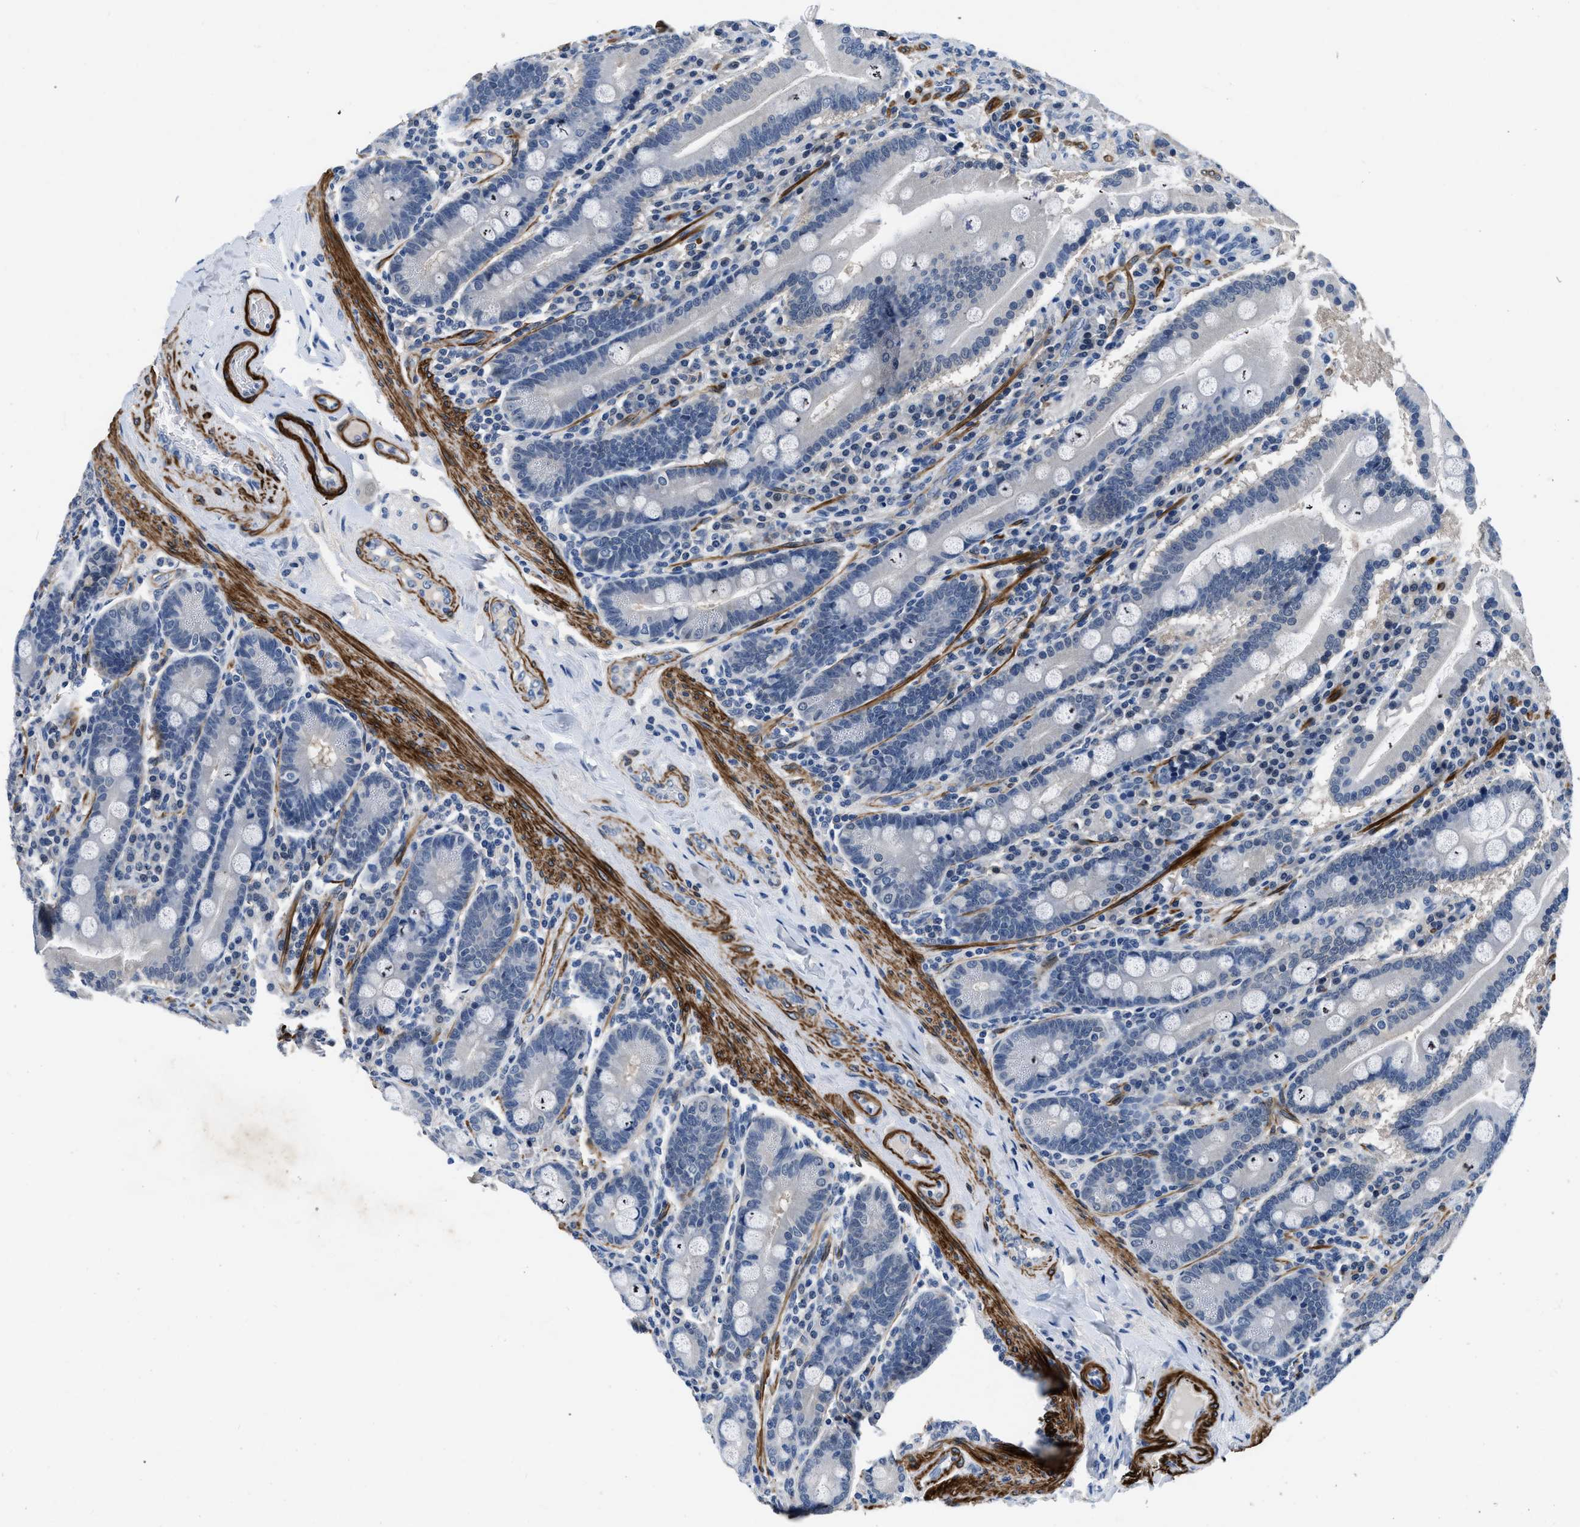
{"staining": {"intensity": "negative", "quantity": "none", "location": "none"}, "tissue": "duodenum", "cell_type": "Glandular cells", "image_type": "normal", "snomed": [{"axis": "morphology", "description": "Normal tissue, NOS"}, {"axis": "topography", "description": "Duodenum"}], "caption": "This is an immunohistochemistry (IHC) micrograph of benign duodenum. There is no staining in glandular cells.", "gene": "LANCL2", "patient": {"sex": "male", "age": 50}}